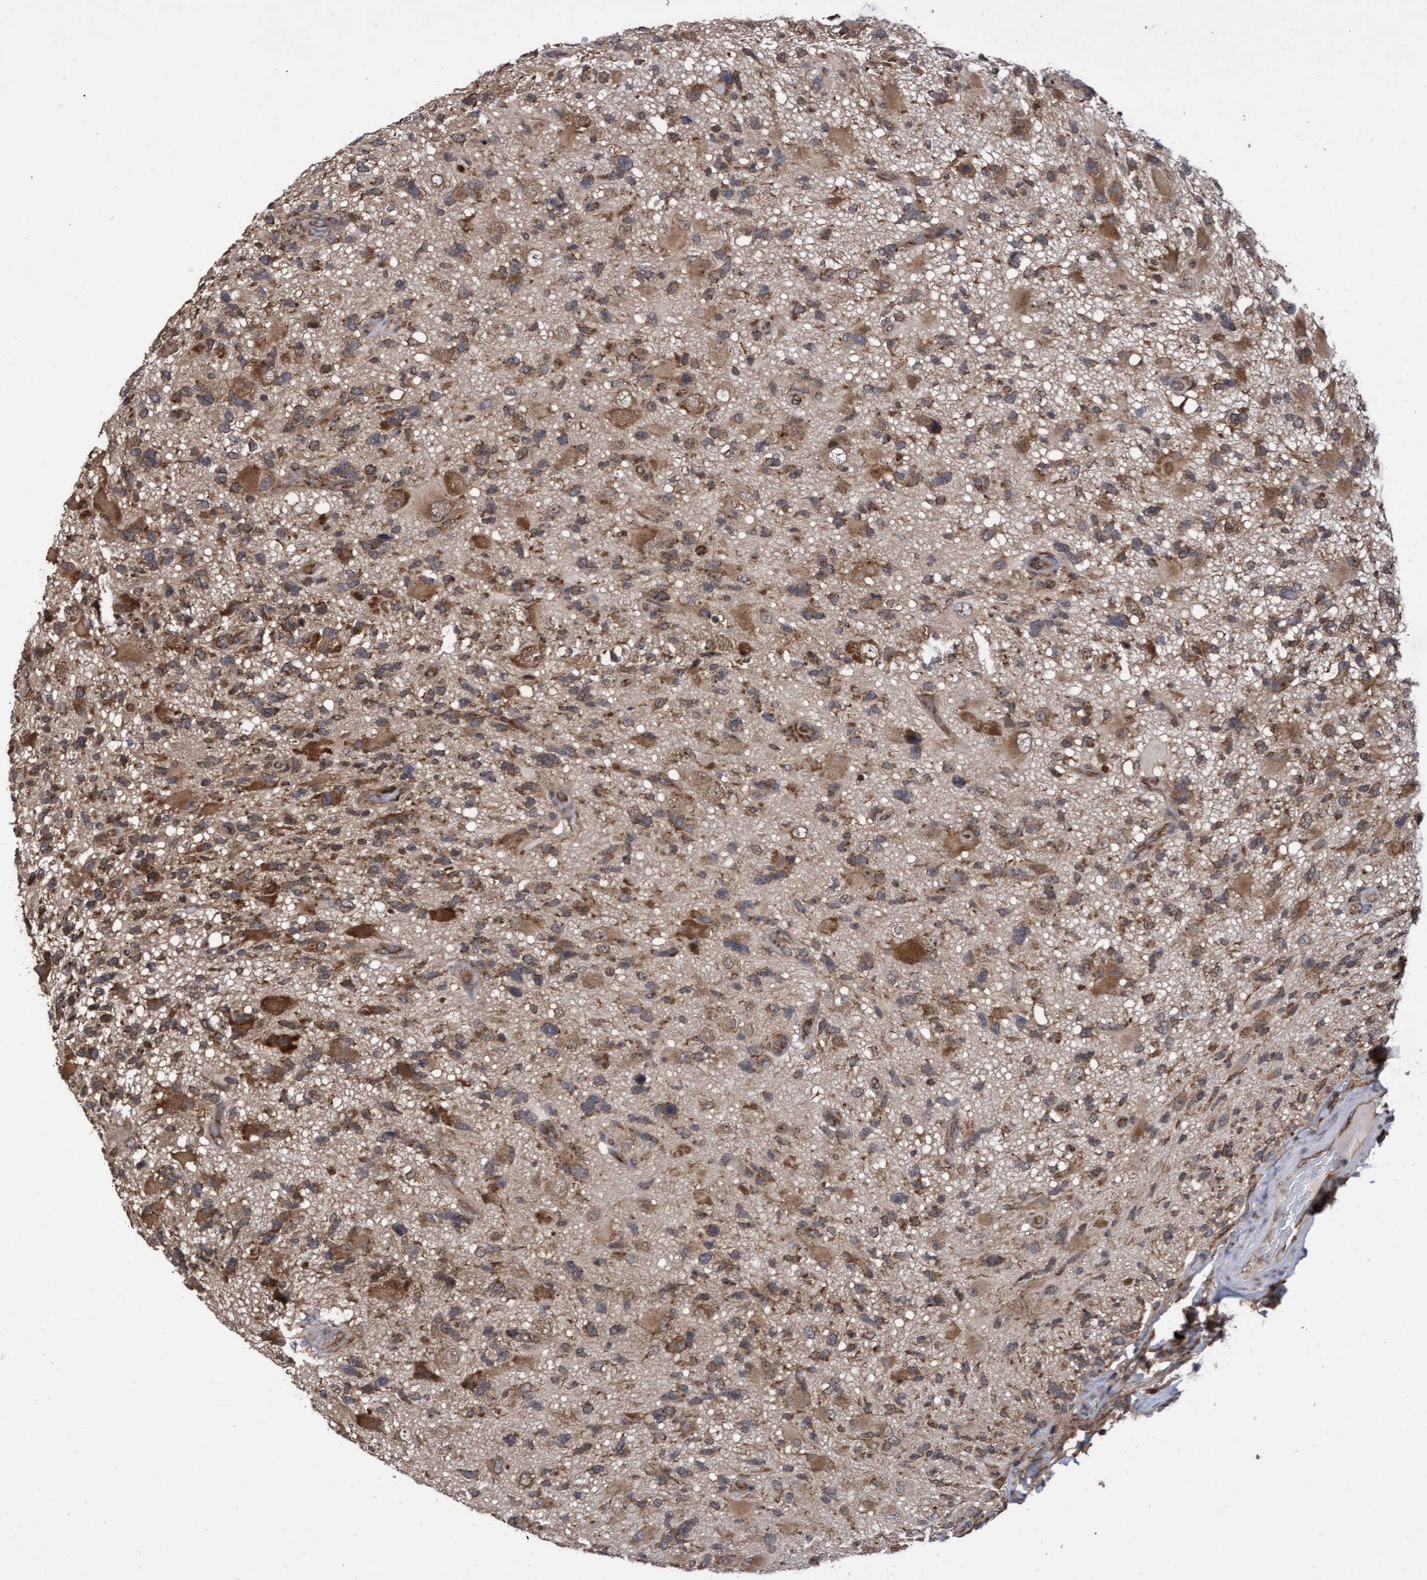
{"staining": {"intensity": "strong", "quantity": ">75%", "location": "cytoplasmic/membranous"}, "tissue": "glioma", "cell_type": "Tumor cells", "image_type": "cancer", "snomed": [{"axis": "morphology", "description": "Glioma, malignant, High grade"}, {"axis": "topography", "description": "Brain"}], "caption": "Immunohistochemical staining of human glioma displays high levels of strong cytoplasmic/membranous protein expression in approximately >75% of tumor cells. (Brightfield microscopy of DAB IHC at high magnification).", "gene": "ABCF2", "patient": {"sex": "male", "age": 33}}